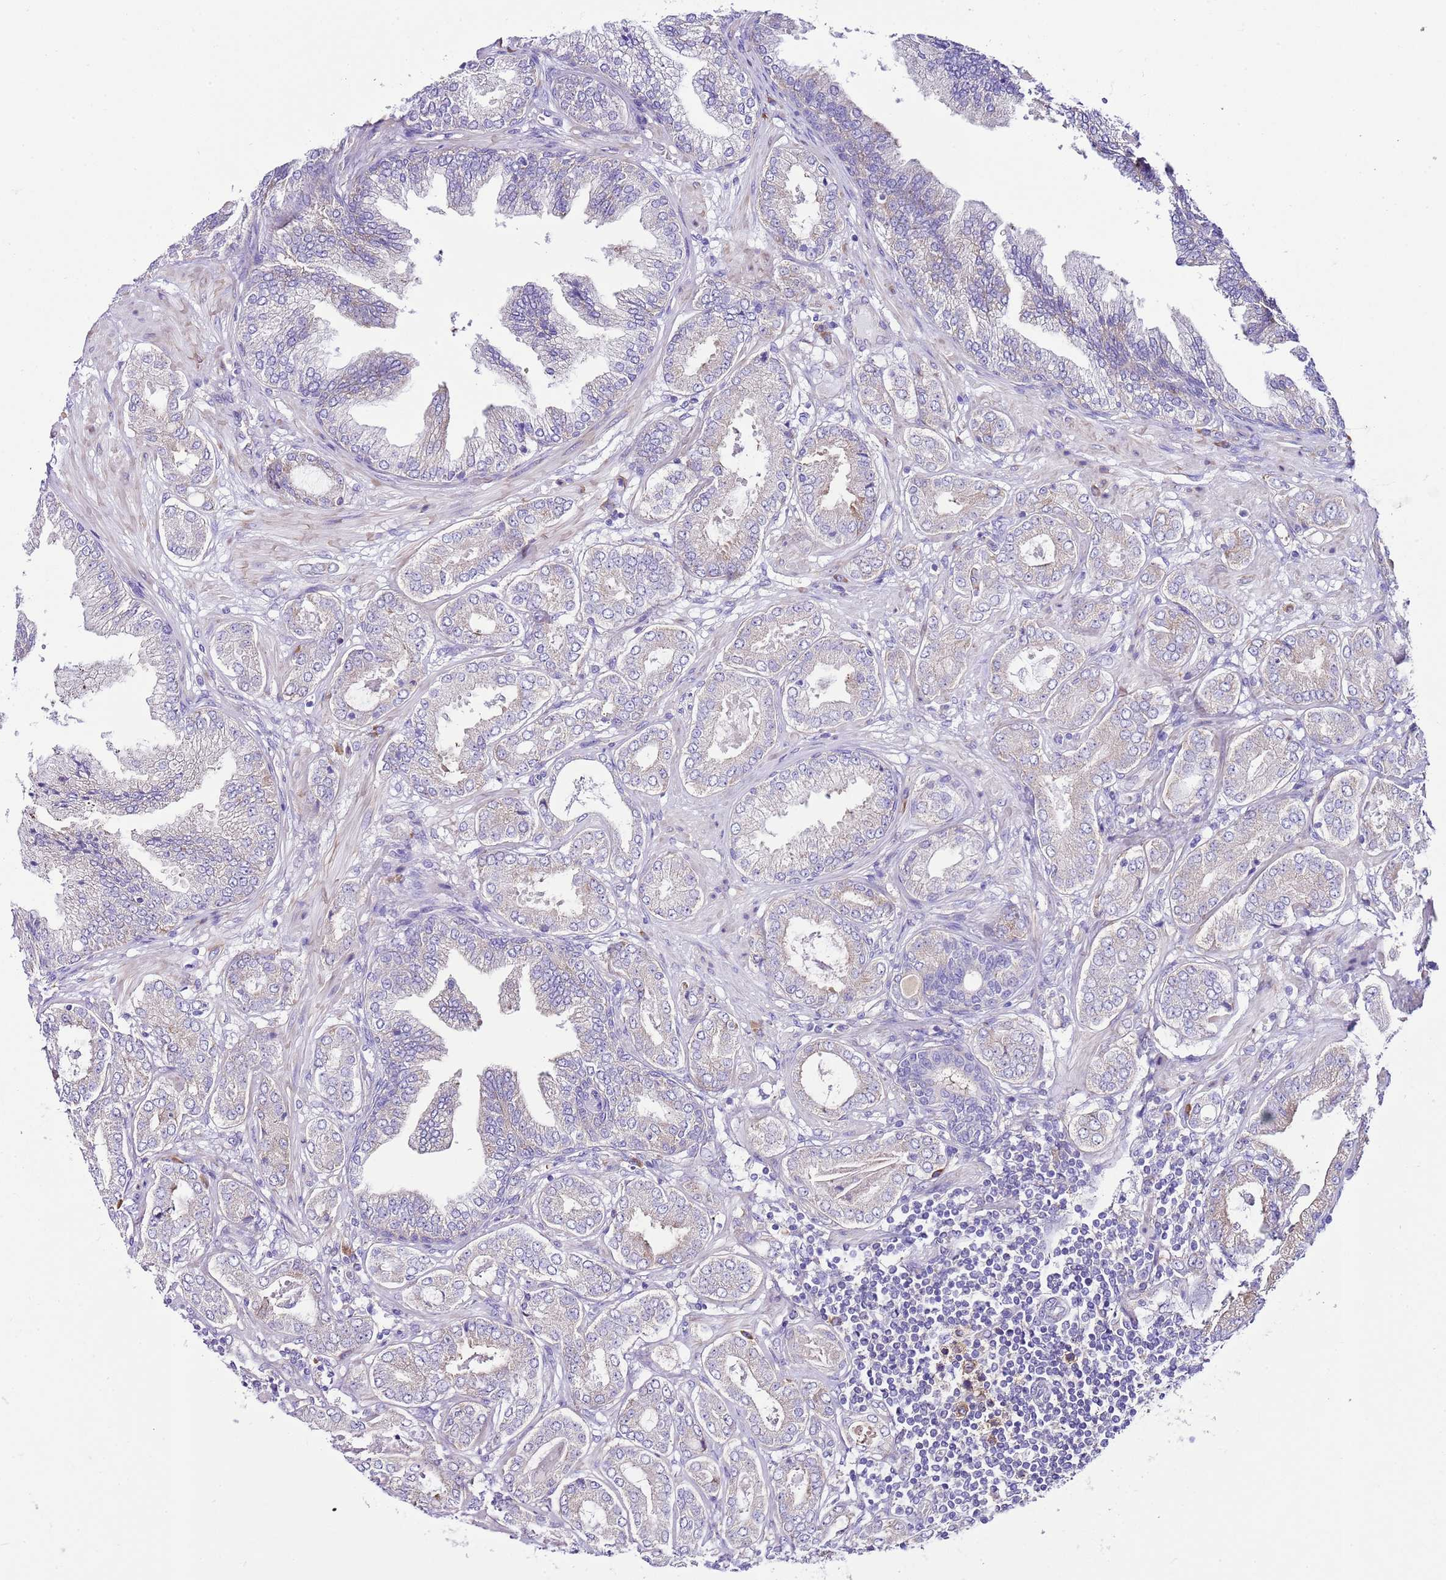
{"staining": {"intensity": "weak", "quantity": "<25%", "location": "cytoplasmic/membranous"}, "tissue": "prostate cancer", "cell_type": "Tumor cells", "image_type": "cancer", "snomed": [{"axis": "morphology", "description": "Adenocarcinoma, Low grade"}, {"axis": "topography", "description": "Prostate"}], "caption": "Histopathology image shows no protein positivity in tumor cells of adenocarcinoma (low-grade) (prostate) tissue.", "gene": "RPS10", "patient": {"sex": "male", "age": 63}}